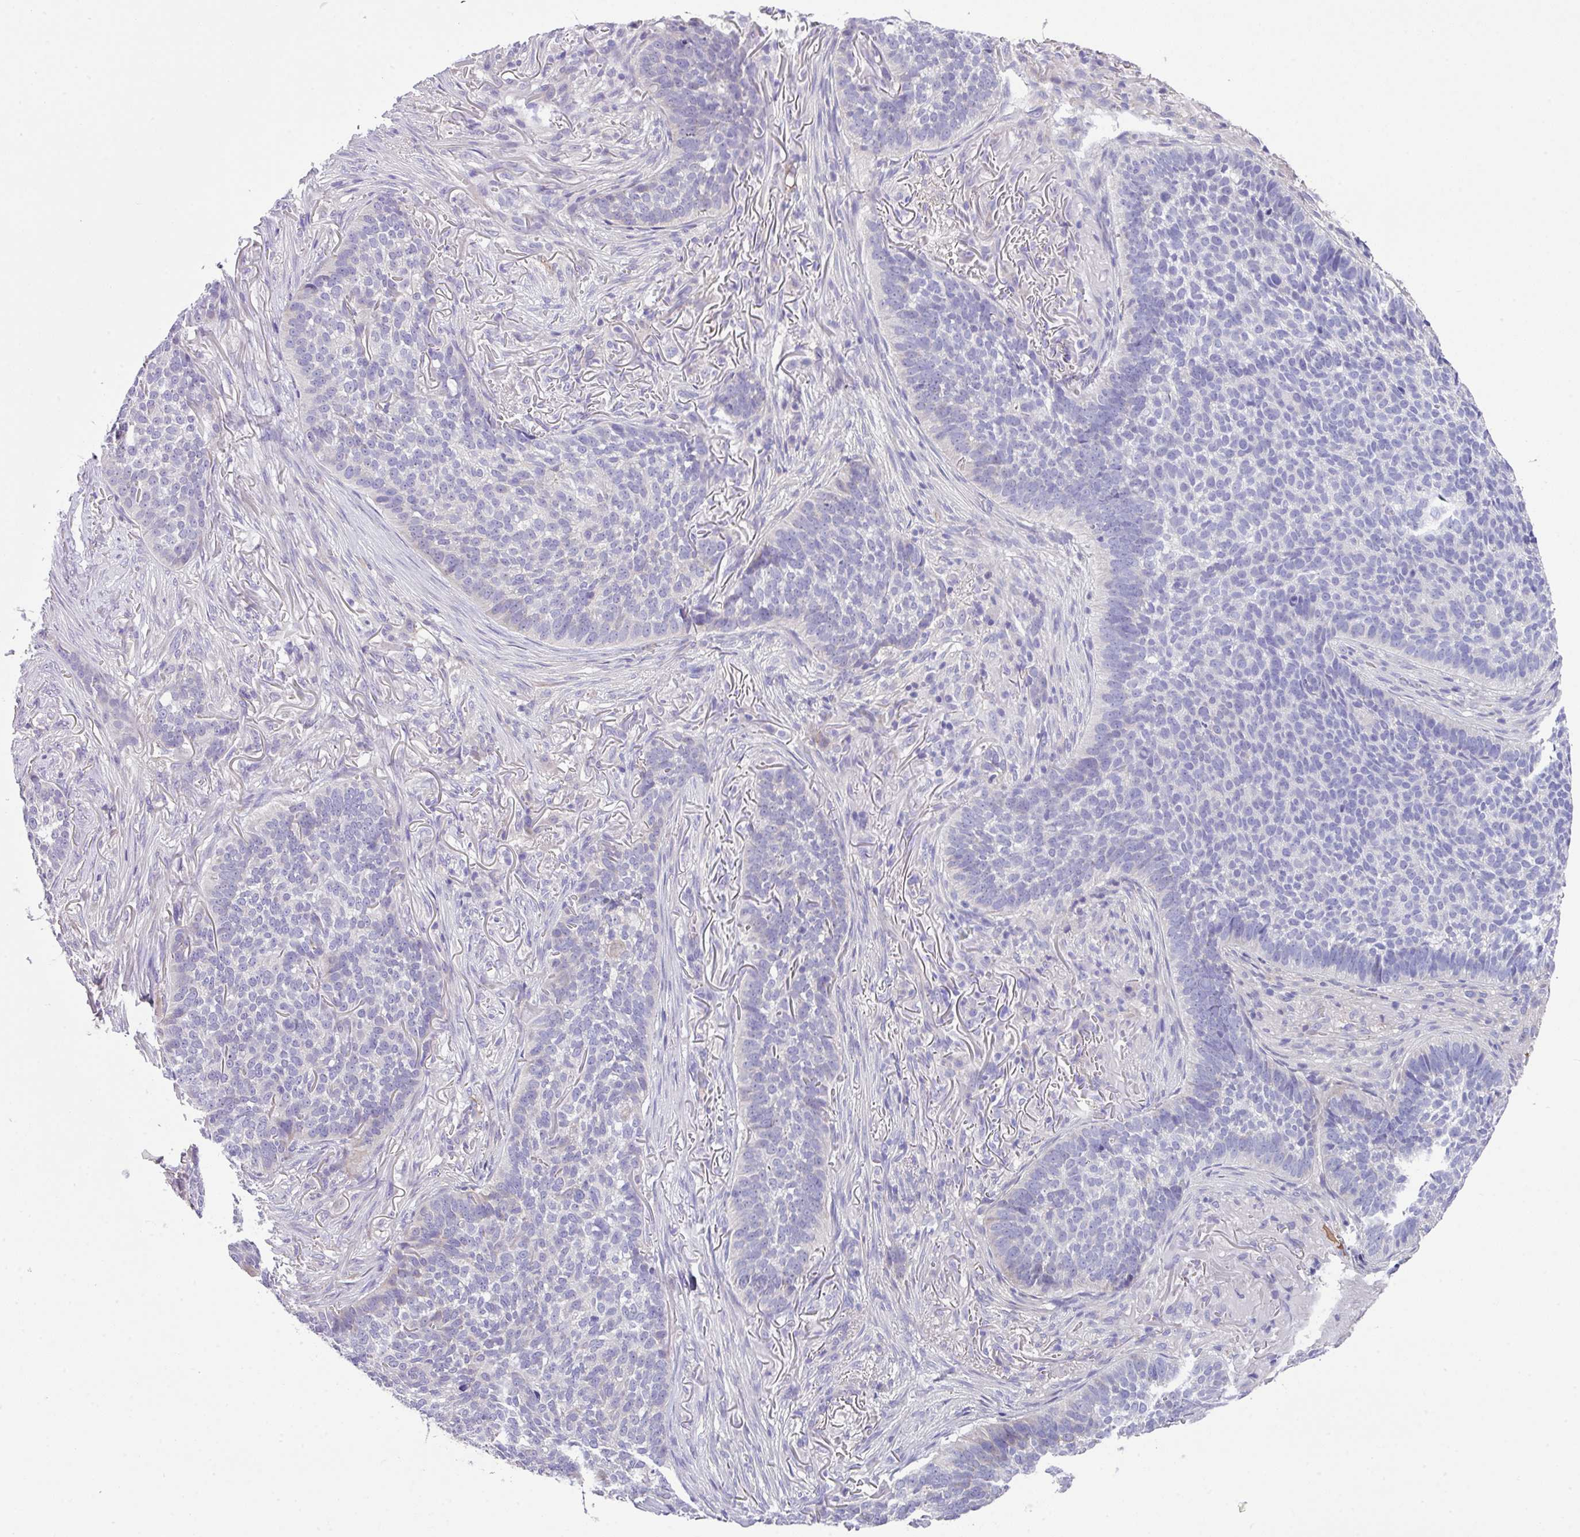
{"staining": {"intensity": "negative", "quantity": "none", "location": "none"}, "tissue": "skin cancer", "cell_type": "Tumor cells", "image_type": "cancer", "snomed": [{"axis": "morphology", "description": "Basal cell carcinoma"}, {"axis": "topography", "description": "Skin"}], "caption": "This is an IHC histopathology image of skin cancer. There is no positivity in tumor cells.", "gene": "DNAL1", "patient": {"sex": "male", "age": 85}}